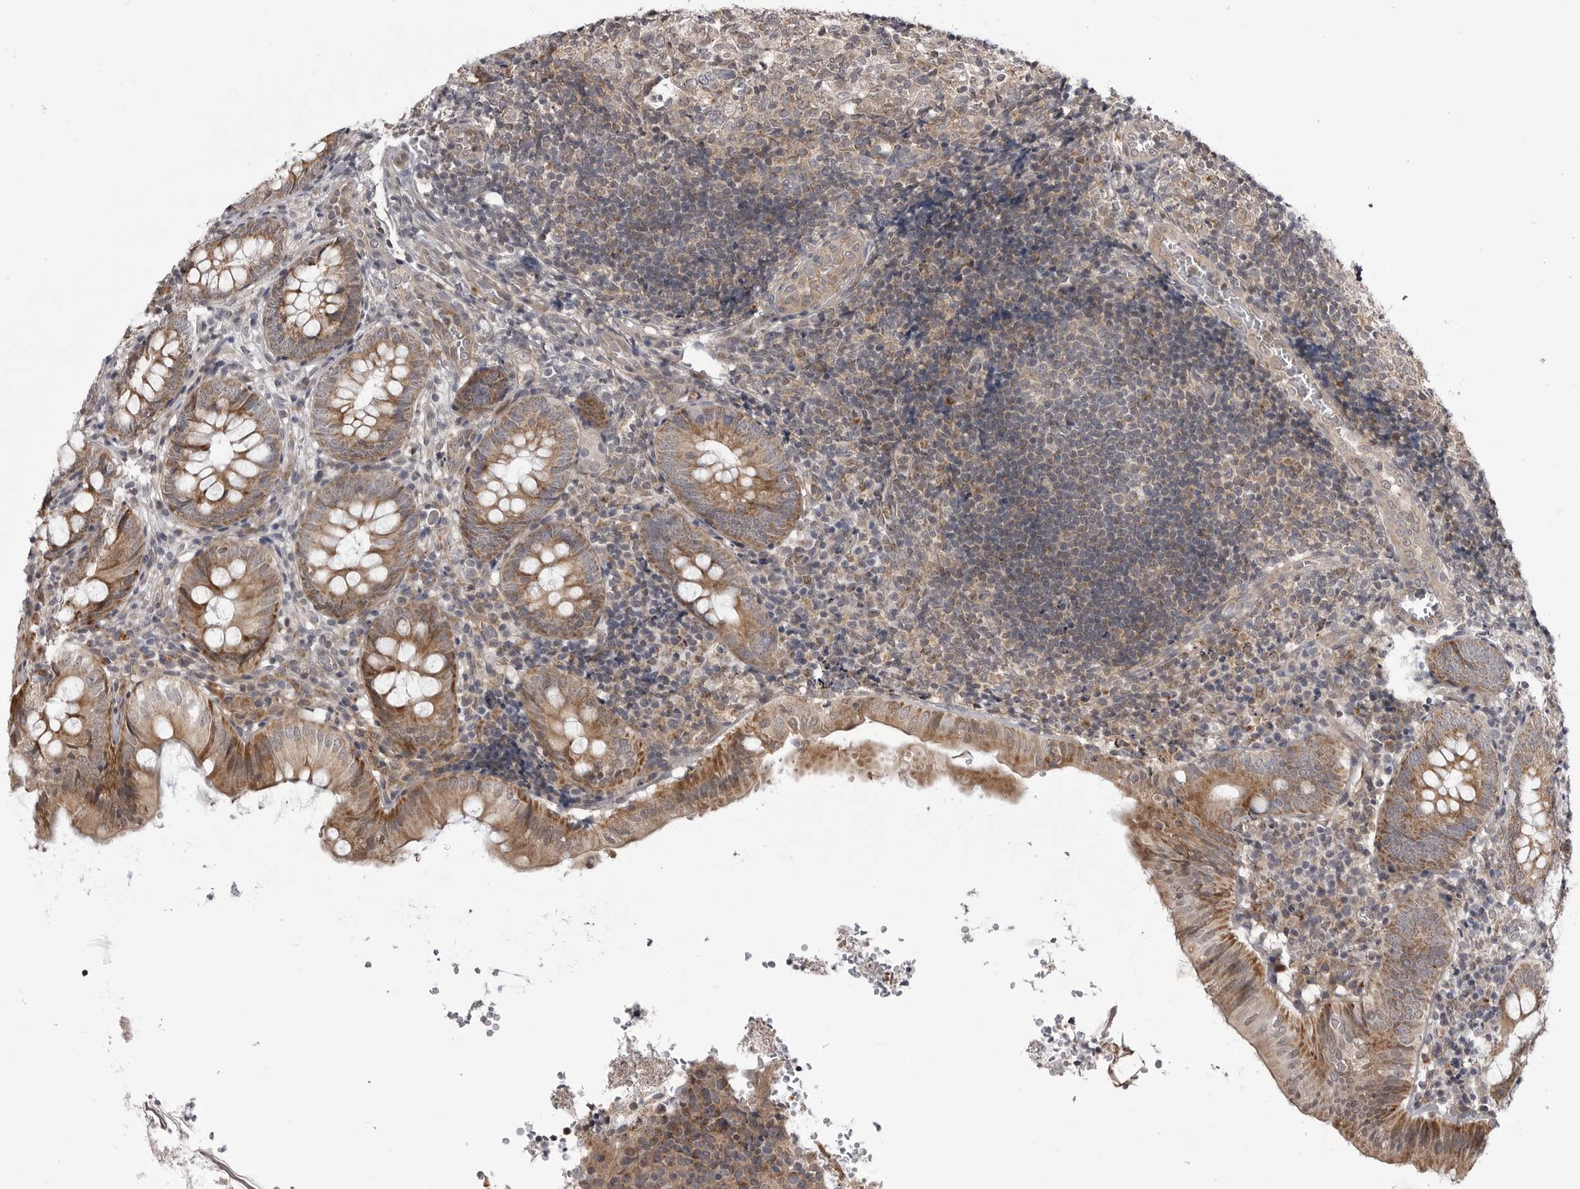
{"staining": {"intensity": "moderate", "quantity": ">75%", "location": "cytoplasmic/membranous"}, "tissue": "appendix", "cell_type": "Glandular cells", "image_type": "normal", "snomed": [{"axis": "morphology", "description": "Normal tissue, NOS"}, {"axis": "topography", "description": "Appendix"}], "caption": "DAB immunohistochemical staining of unremarkable human appendix shows moderate cytoplasmic/membranous protein expression in about >75% of glandular cells.", "gene": "CCDC18", "patient": {"sex": "male", "age": 8}}